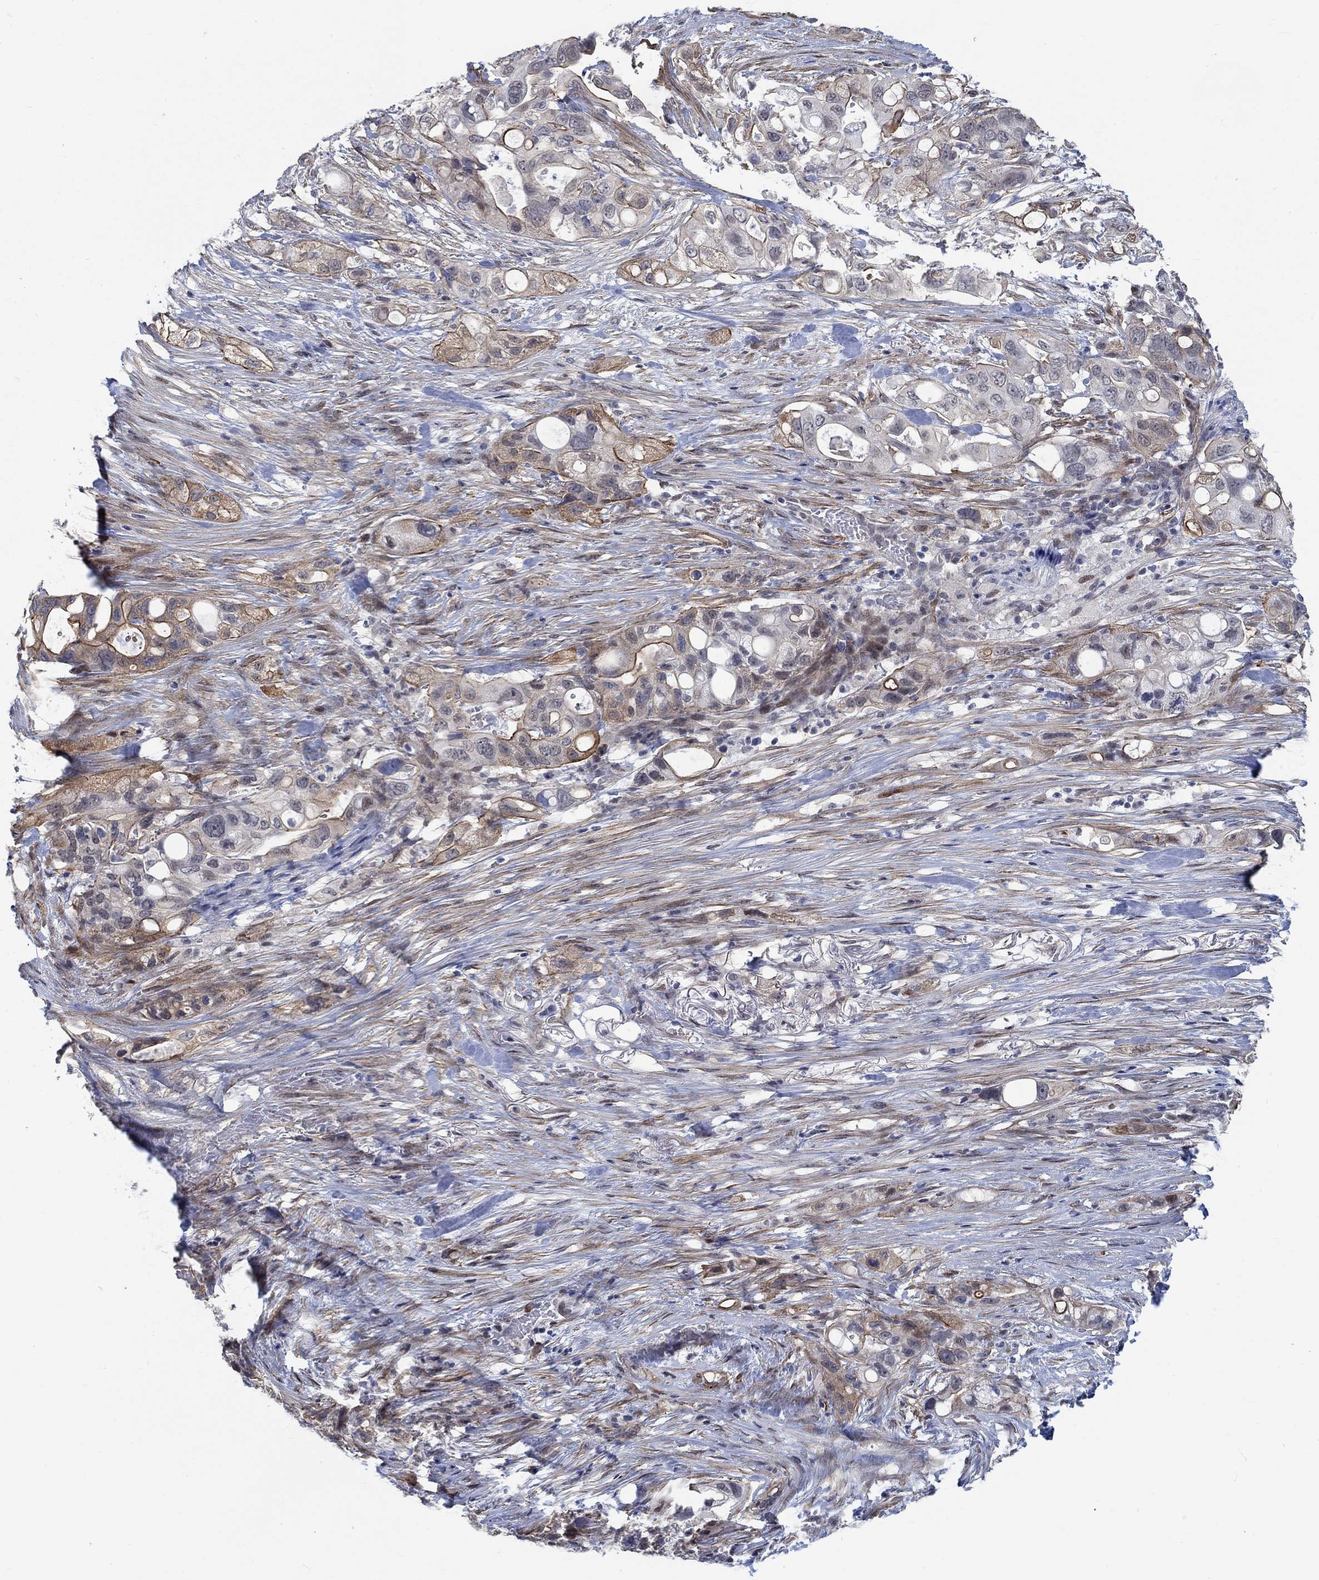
{"staining": {"intensity": "strong", "quantity": "<25%", "location": "cytoplasmic/membranous"}, "tissue": "pancreatic cancer", "cell_type": "Tumor cells", "image_type": "cancer", "snomed": [{"axis": "morphology", "description": "Adenocarcinoma, NOS"}, {"axis": "topography", "description": "Pancreas"}], "caption": "Strong cytoplasmic/membranous positivity for a protein is identified in about <25% of tumor cells of pancreatic adenocarcinoma using IHC.", "gene": "KCNH8", "patient": {"sex": "female", "age": 72}}